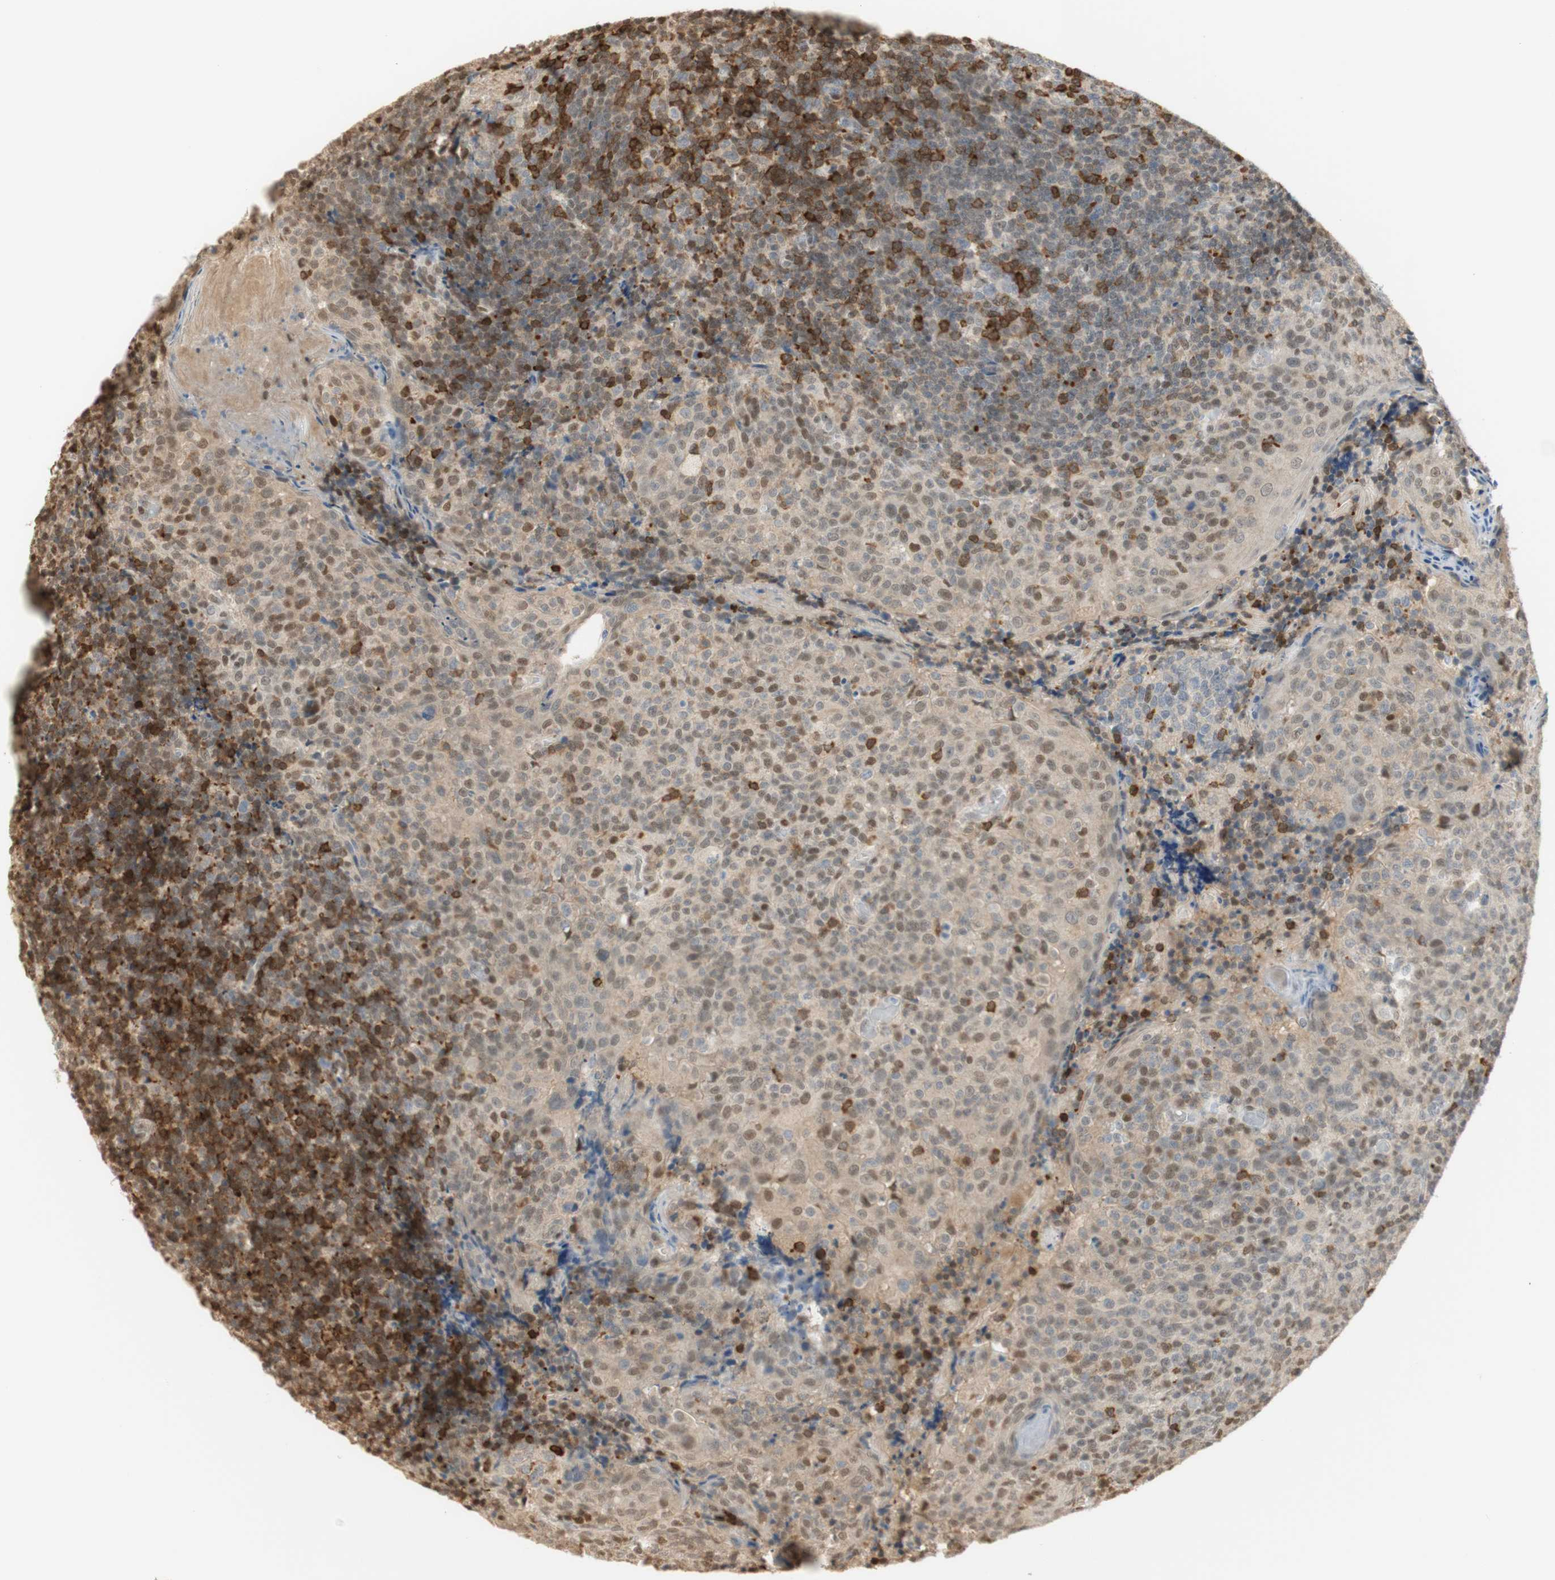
{"staining": {"intensity": "strong", "quantity": "<25%", "location": "cytoplasmic/membranous"}, "tissue": "tonsil", "cell_type": "Germinal center cells", "image_type": "normal", "snomed": [{"axis": "morphology", "description": "Normal tissue, NOS"}, {"axis": "topography", "description": "Tonsil"}], "caption": "DAB immunohistochemical staining of unremarkable human tonsil reveals strong cytoplasmic/membranous protein expression in approximately <25% of germinal center cells.", "gene": "NAP1L4", "patient": {"sex": "female", "age": 19}}